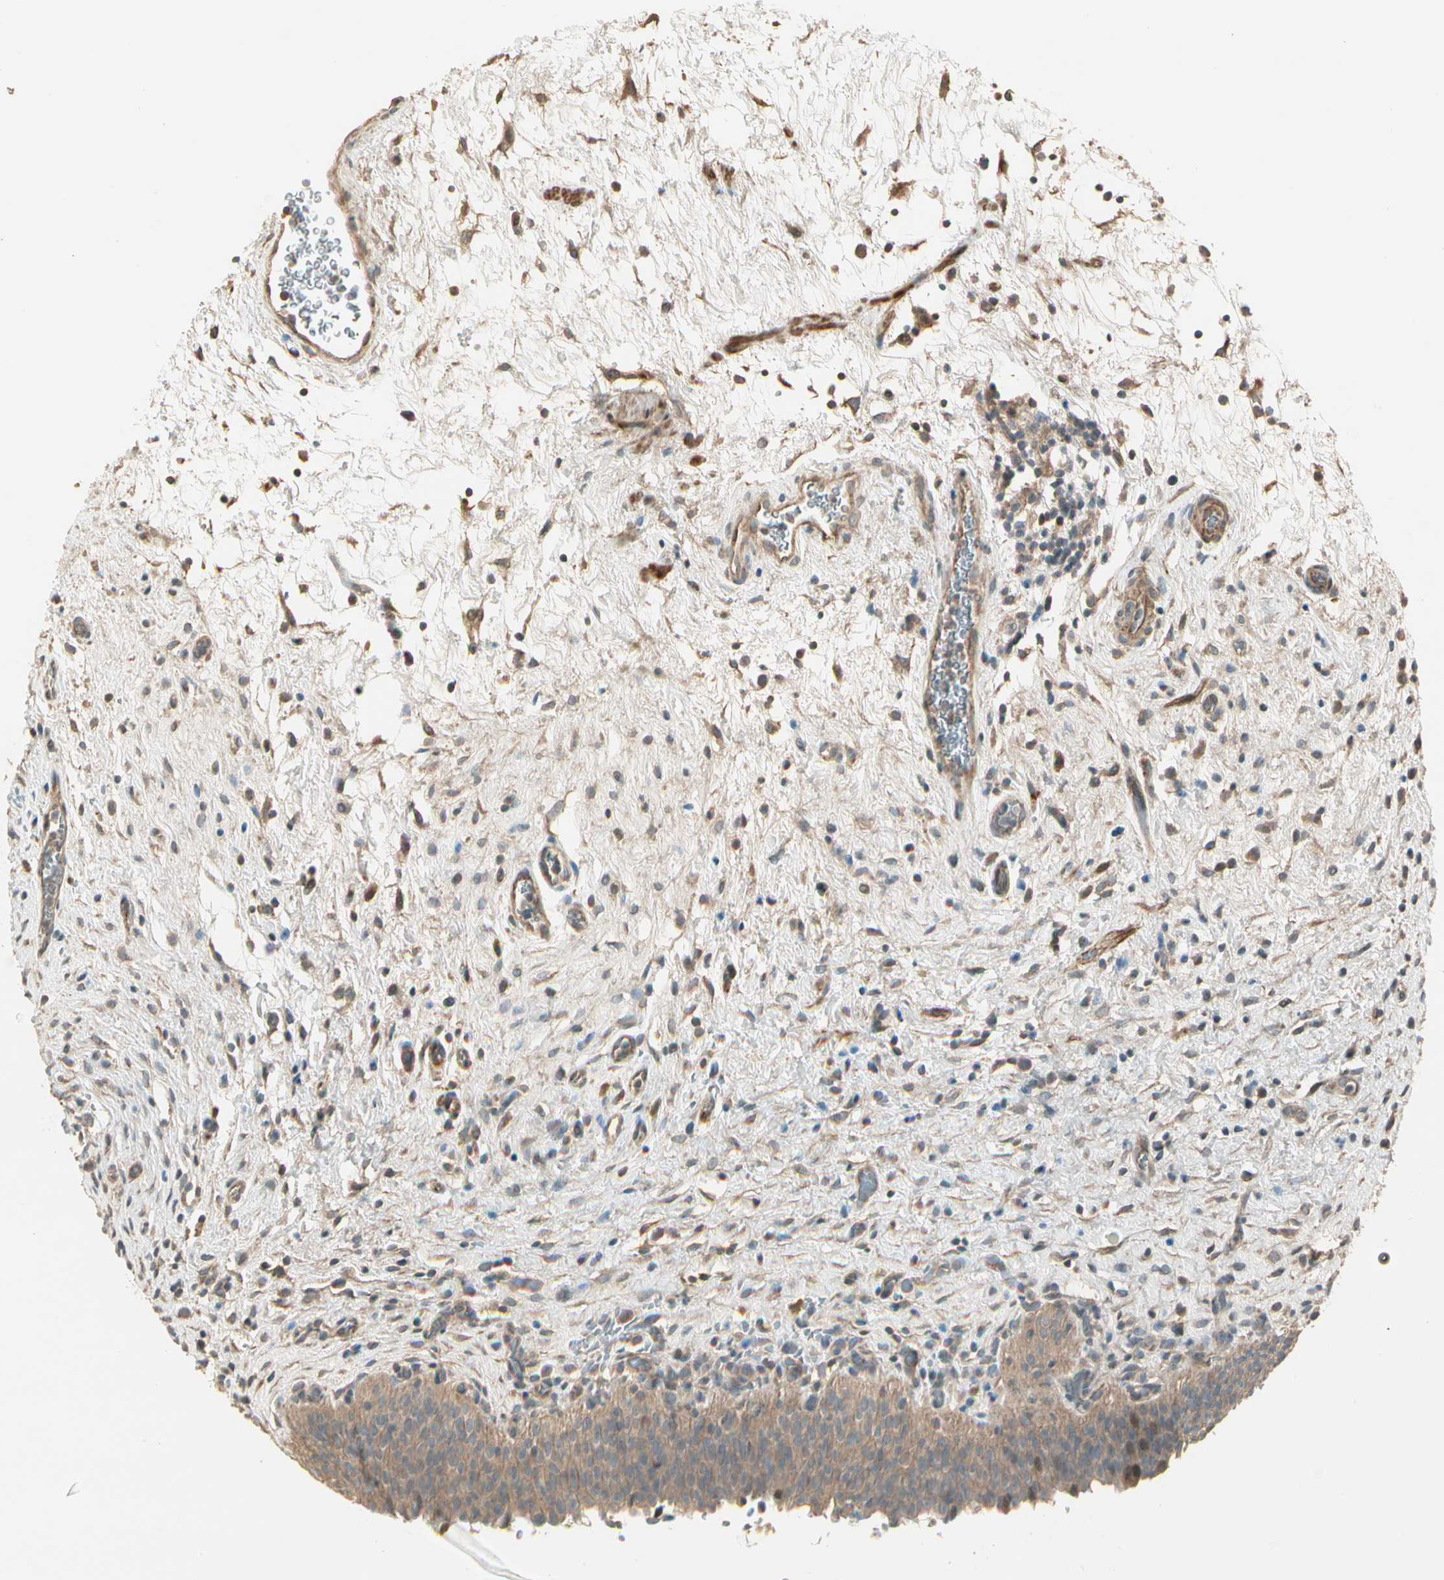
{"staining": {"intensity": "weak", "quantity": ">75%", "location": "cytoplasmic/membranous"}, "tissue": "urinary bladder", "cell_type": "Urothelial cells", "image_type": "normal", "snomed": [{"axis": "morphology", "description": "Normal tissue, NOS"}, {"axis": "topography", "description": "Urinary bladder"}], "caption": "Urinary bladder stained with a brown dye displays weak cytoplasmic/membranous positive expression in about >75% of urothelial cells.", "gene": "ACVR1", "patient": {"sex": "male", "age": 51}}